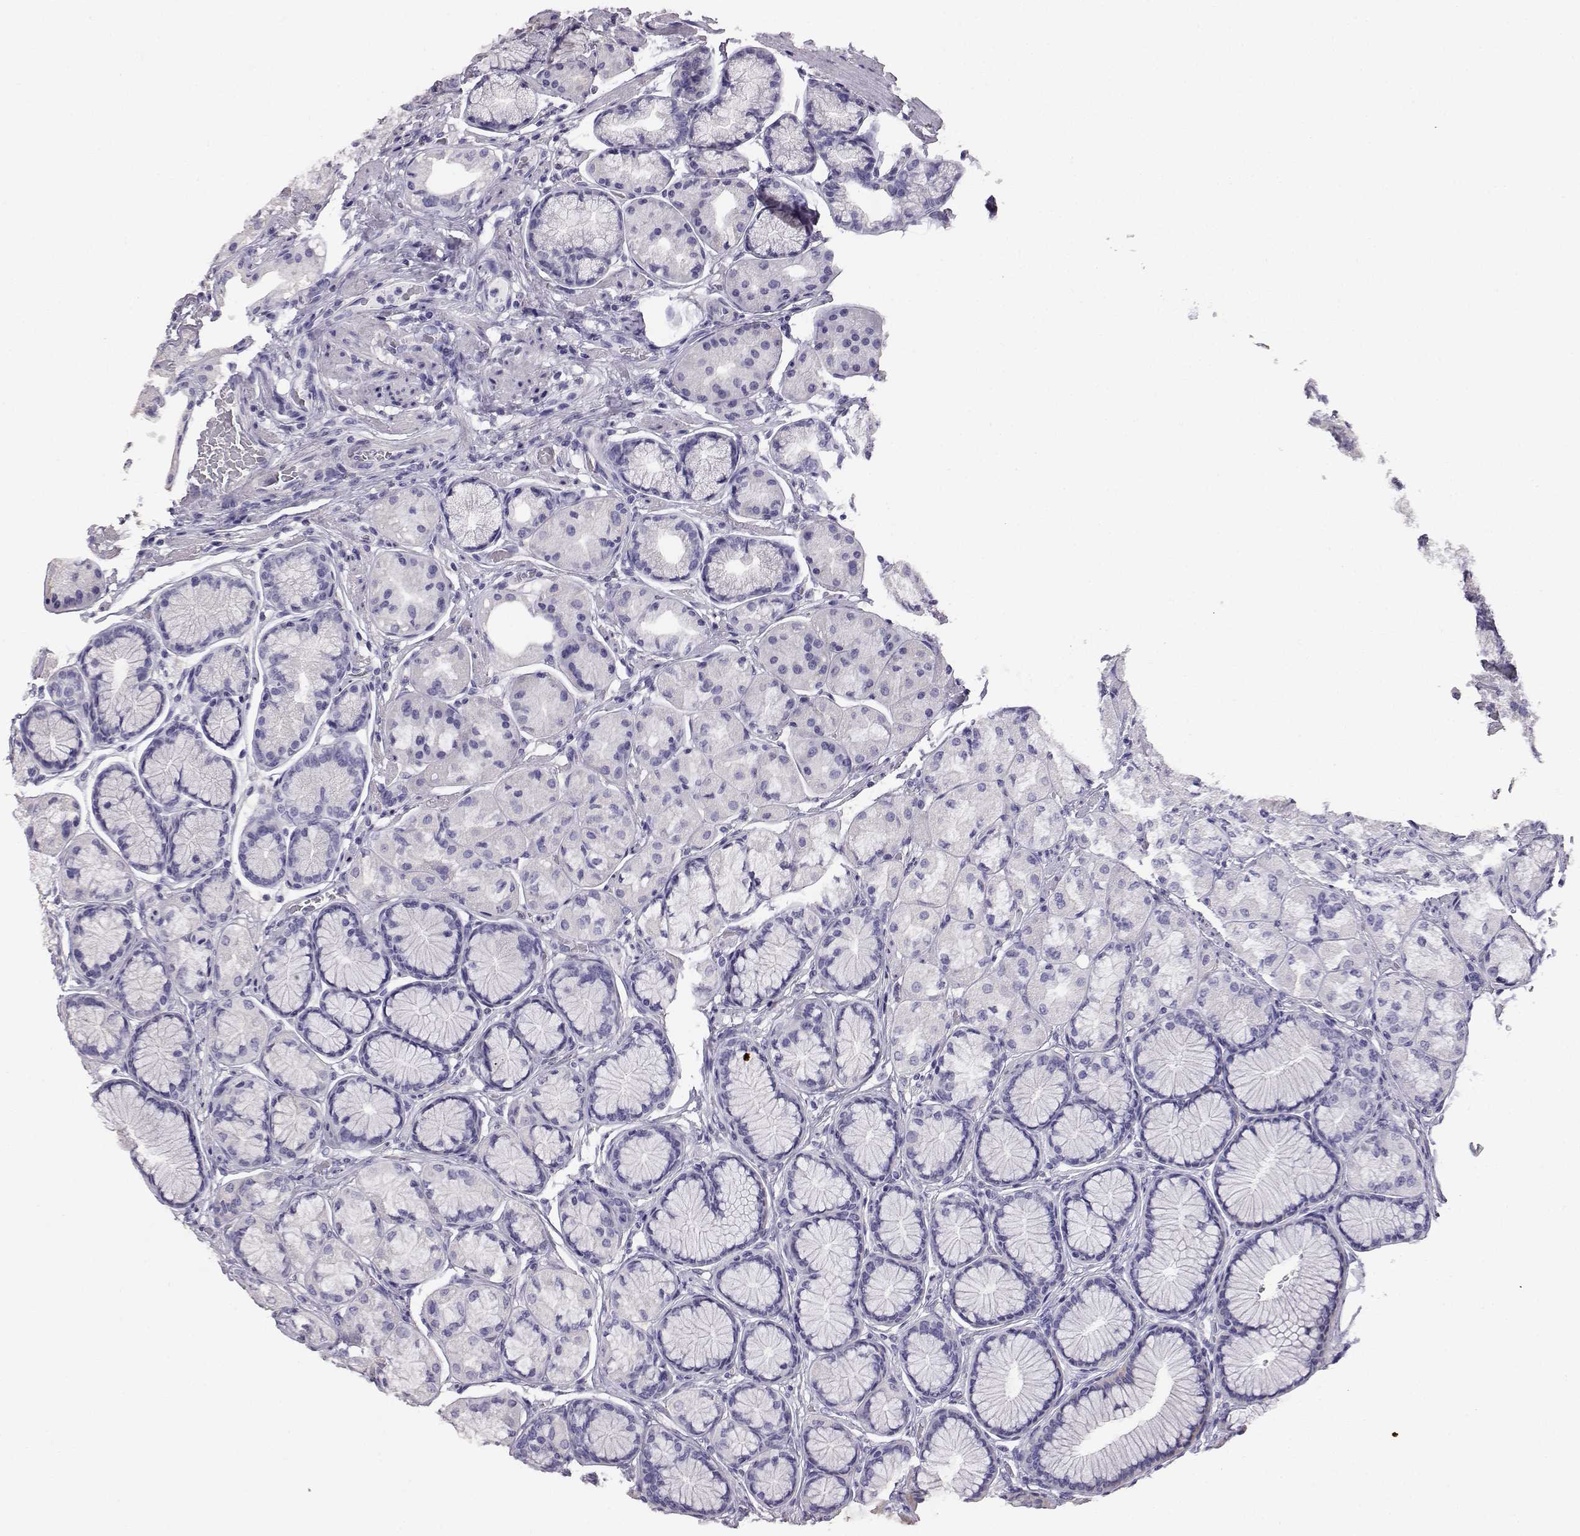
{"staining": {"intensity": "negative", "quantity": "none", "location": "none"}, "tissue": "stomach", "cell_type": "Glandular cells", "image_type": "normal", "snomed": [{"axis": "morphology", "description": "Normal tissue, NOS"}, {"axis": "morphology", "description": "Adenocarcinoma, NOS"}, {"axis": "morphology", "description": "Adenocarcinoma, High grade"}, {"axis": "topography", "description": "Stomach, upper"}, {"axis": "topography", "description": "Stomach"}], "caption": "IHC micrograph of normal stomach stained for a protein (brown), which exhibits no positivity in glandular cells. Nuclei are stained in blue.", "gene": "AKR1B1", "patient": {"sex": "female", "age": 65}}